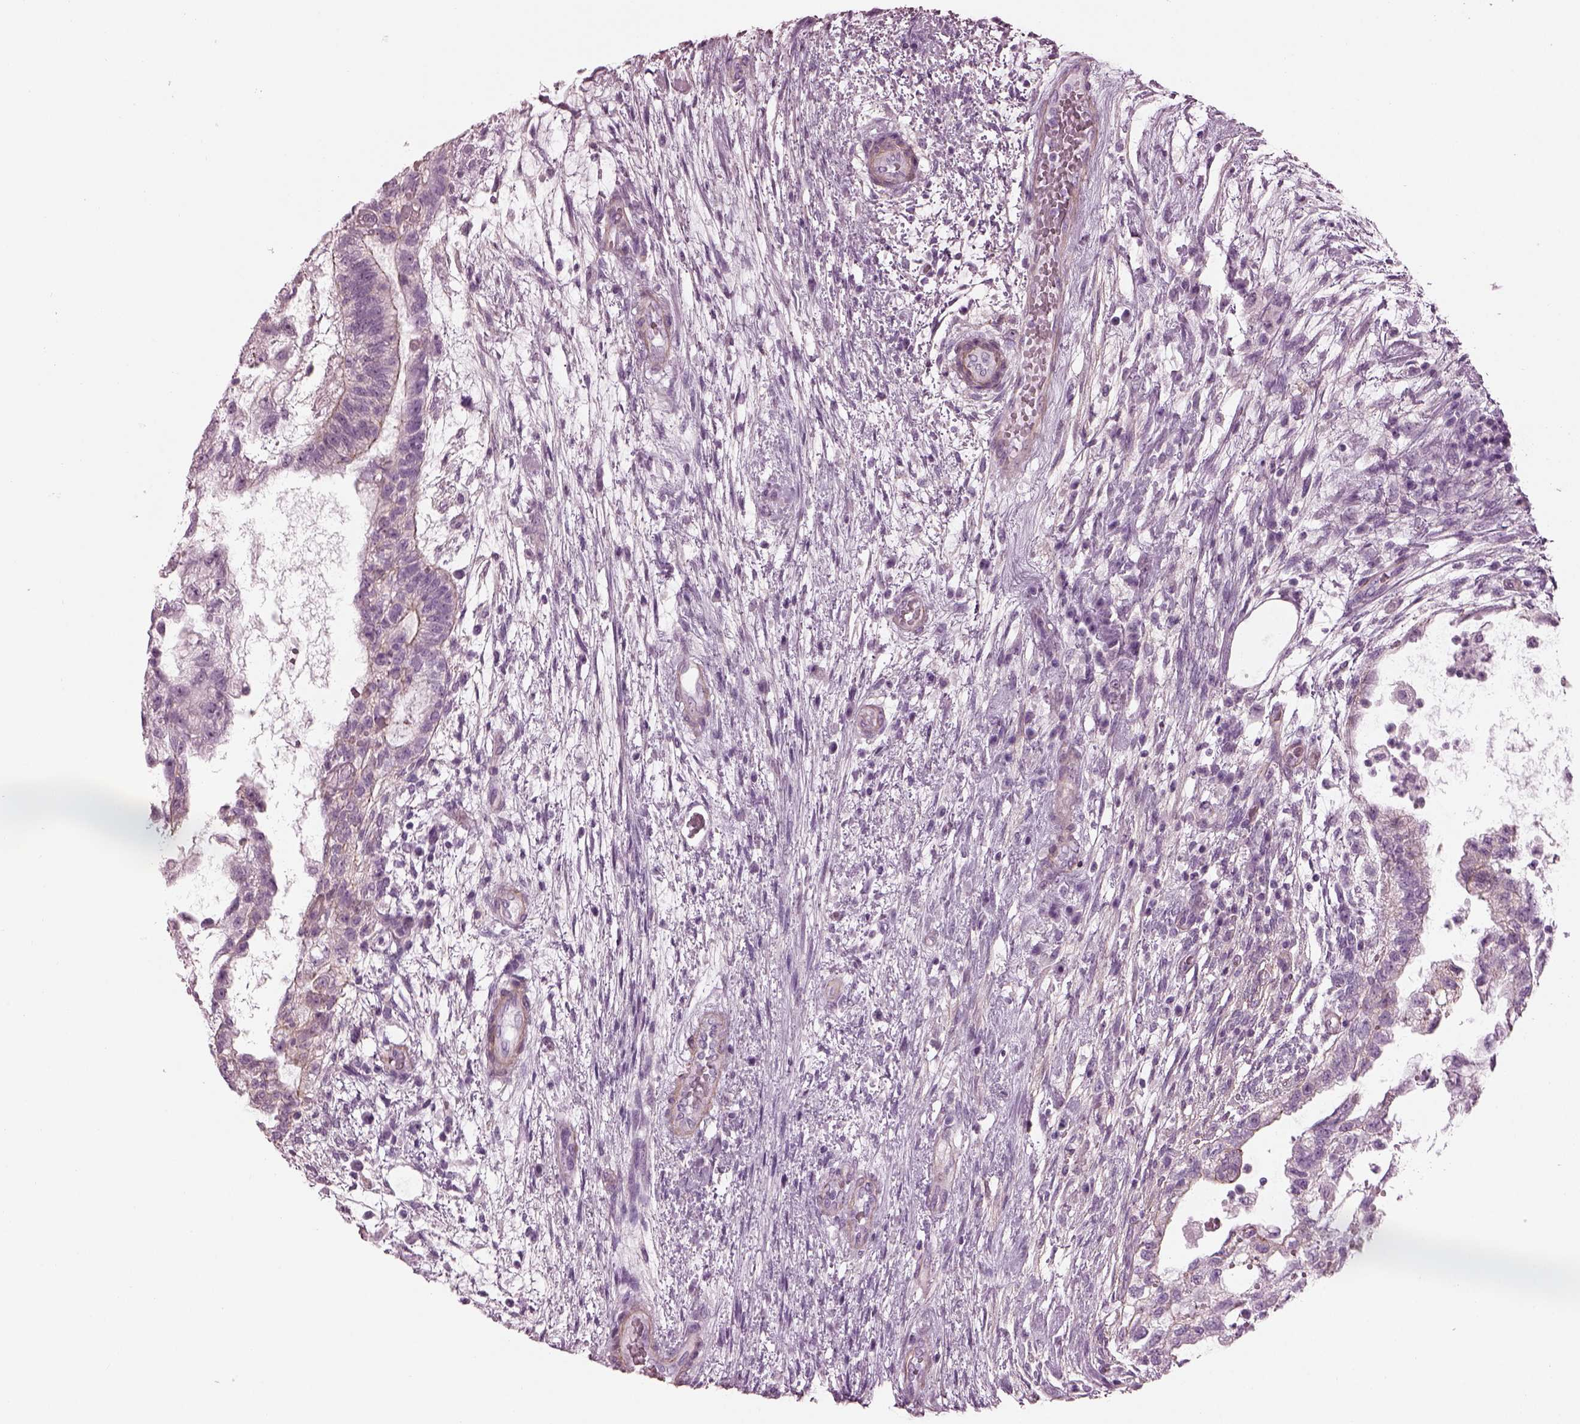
{"staining": {"intensity": "negative", "quantity": "none", "location": "none"}, "tissue": "testis cancer", "cell_type": "Tumor cells", "image_type": "cancer", "snomed": [{"axis": "morphology", "description": "Normal tissue, NOS"}, {"axis": "morphology", "description": "Carcinoma, Embryonal, NOS"}, {"axis": "topography", "description": "Testis"}, {"axis": "topography", "description": "Epididymis"}], "caption": "A high-resolution image shows IHC staining of testis cancer (embryonal carcinoma), which shows no significant staining in tumor cells.", "gene": "BFSP1", "patient": {"sex": "male", "age": 32}}